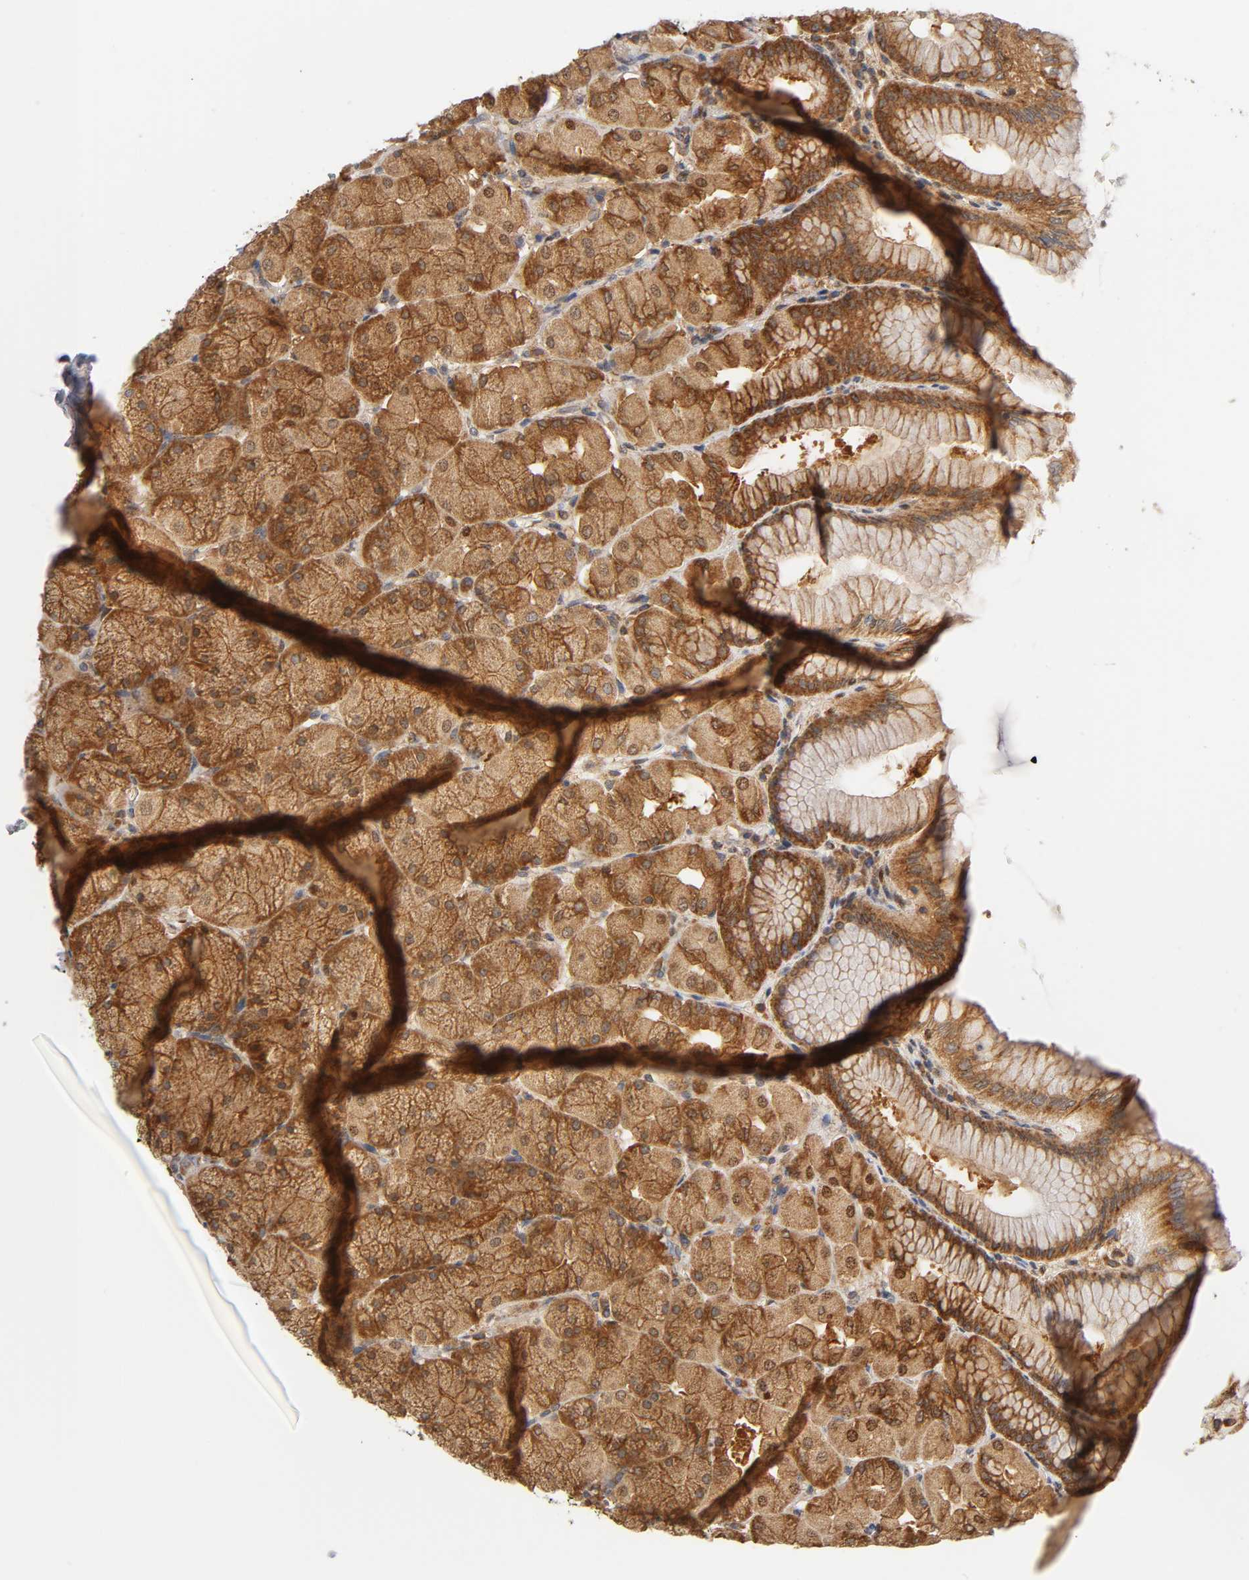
{"staining": {"intensity": "strong", "quantity": ">75%", "location": "cytoplasmic/membranous"}, "tissue": "stomach", "cell_type": "Glandular cells", "image_type": "normal", "snomed": [{"axis": "morphology", "description": "Normal tissue, NOS"}, {"axis": "topography", "description": "Stomach, upper"}], "caption": "Protein analysis of normal stomach displays strong cytoplasmic/membranous positivity in about >75% of glandular cells.", "gene": "PAFAH1B1", "patient": {"sex": "female", "age": 56}}